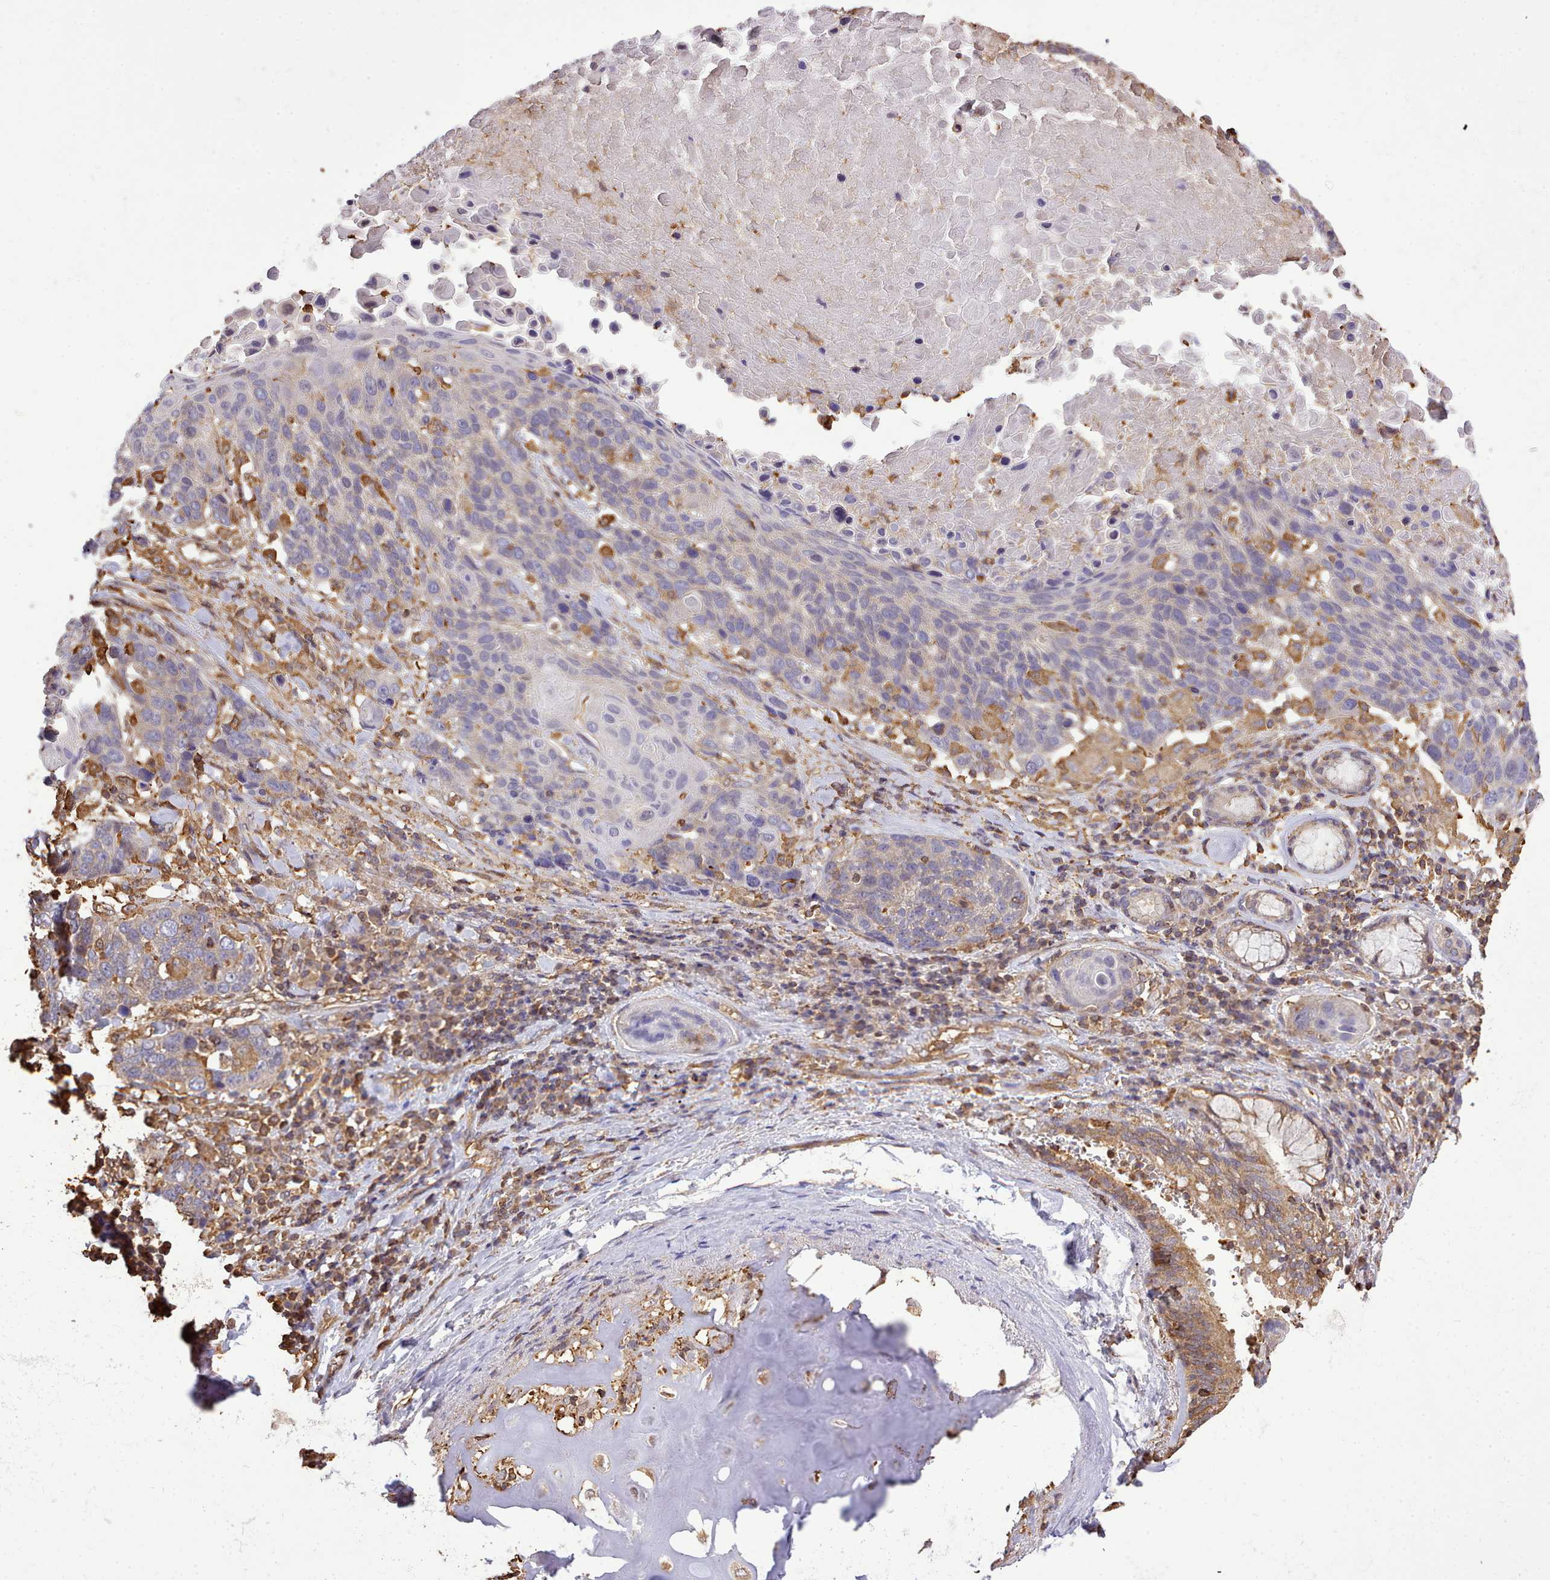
{"staining": {"intensity": "negative", "quantity": "none", "location": "none"}, "tissue": "lung cancer", "cell_type": "Tumor cells", "image_type": "cancer", "snomed": [{"axis": "morphology", "description": "Squamous cell carcinoma, NOS"}, {"axis": "topography", "description": "Lung"}], "caption": "Lung cancer stained for a protein using IHC shows no staining tumor cells.", "gene": "CAPZA1", "patient": {"sex": "male", "age": 66}}